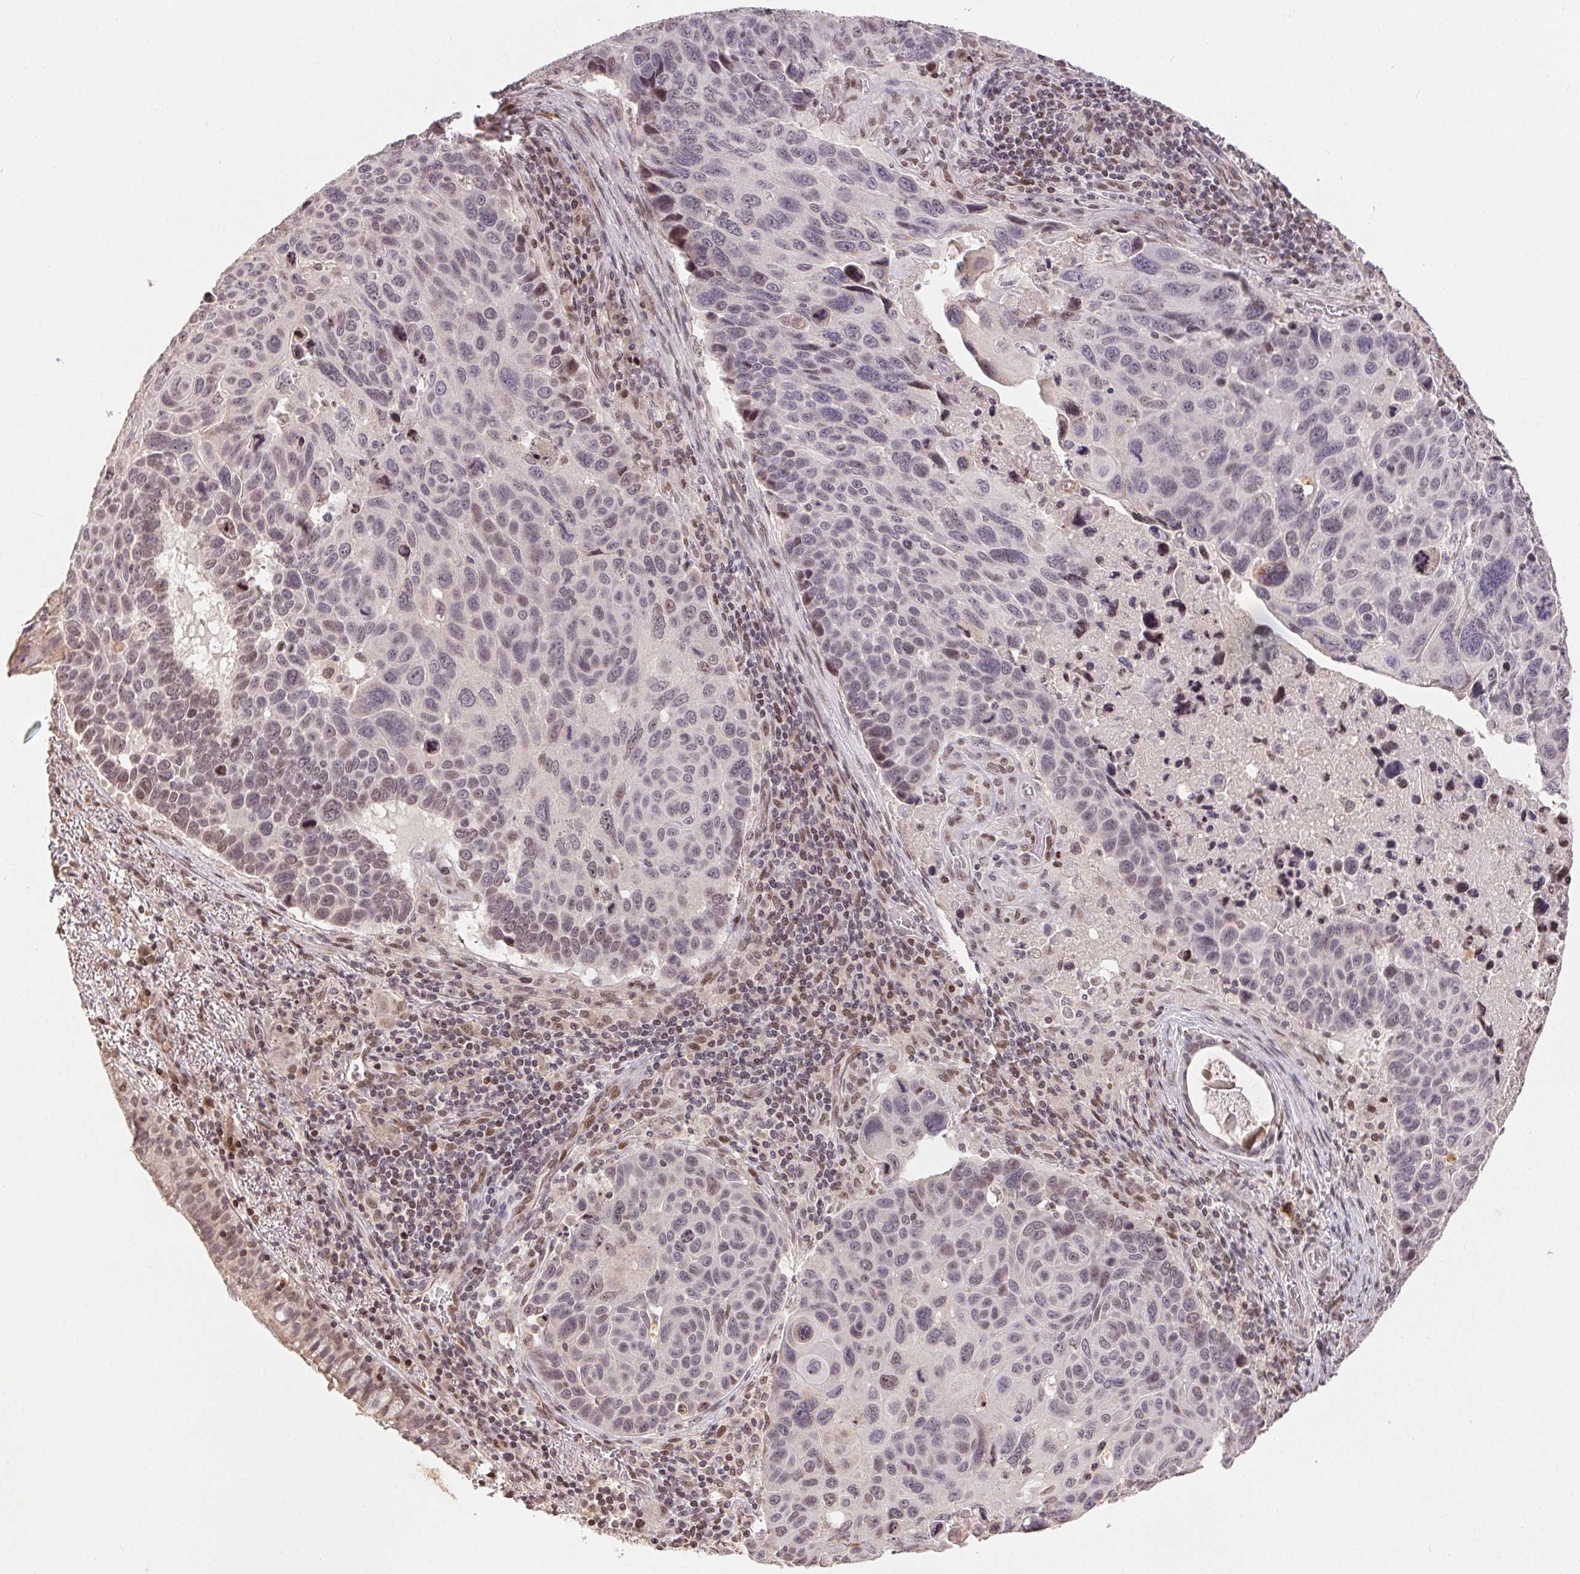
{"staining": {"intensity": "weak", "quantity": "<25%", "location": "nuclear"}, "tissue": "lung cancer", "cell_type": "Tumor cells", "image_type": "cancer", "snomed": [{"axis": "morphology", "description": "Squamous cell carcinoma, NOS"}, {"axis": "topography", "description": "Lung"}], "caption": "Lung squamous cell carcinoma was stained to show a protein in brown. There is no significant expression in tumor cells. (IHC, brightfield microscopy, high magnification).", "gene": "MAPKAPK2", "patient": {"sex": "male", "age": 68}}